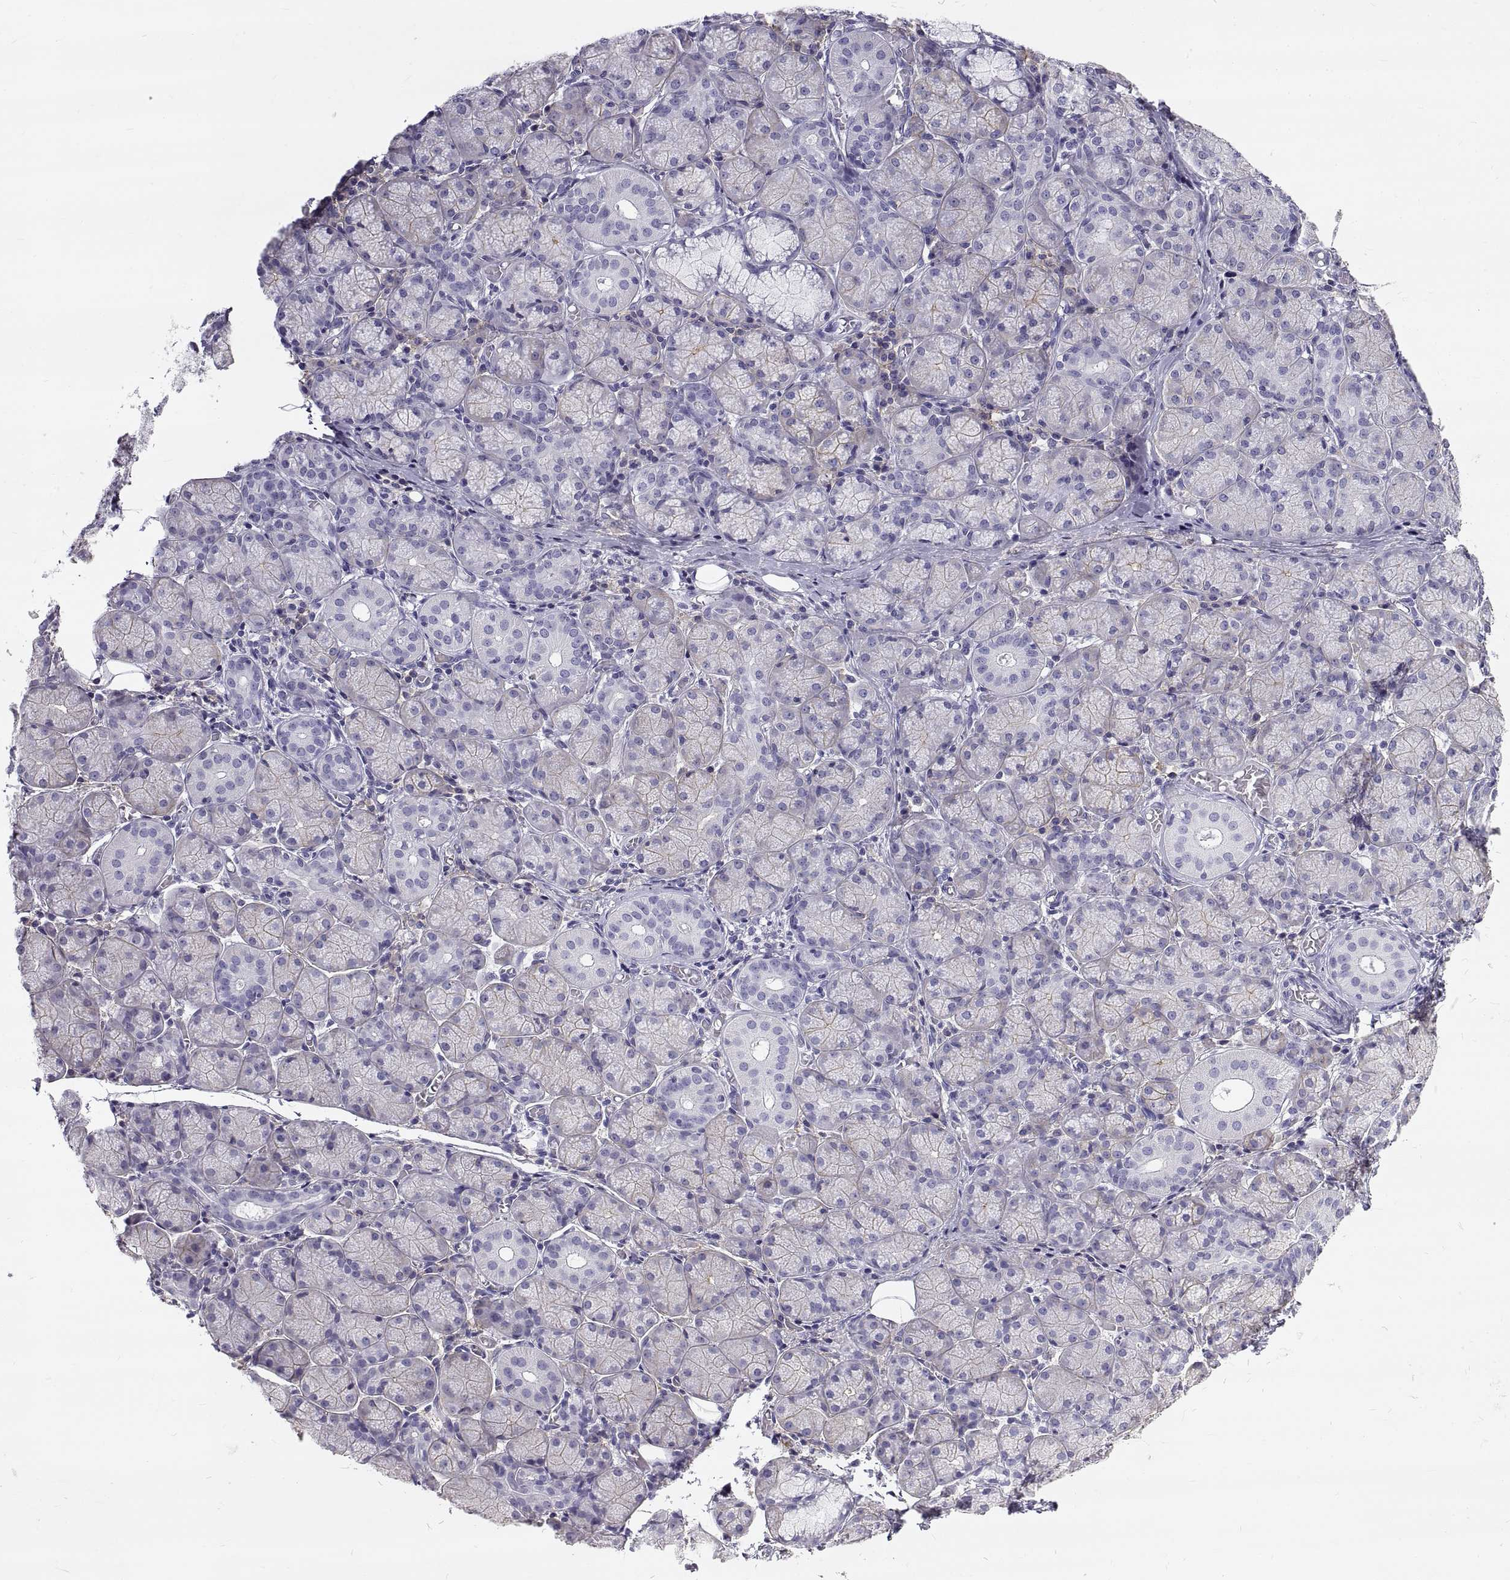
{"staining": {"intensity": "weak", "quantity": "<25%", "location": "cytoplasmic/membranous"}, "tissue": "salivary gland", "cell_type": "Glandular cells", "image_type": "normal", "snomed": [{"axis": "morphology", "description": "Normal tissue, NOS"}, {"axis": "topography", "description": "Salivary gland"}, {"axis": "topography", "description": "Peripheral nerve tissue"}], "caption": "Salivary gland stained for a protein using immunohistochemistry shows no staining glandular cells.", "gene": "GNG12", "patient": {"sex": "female", "age": 24}}